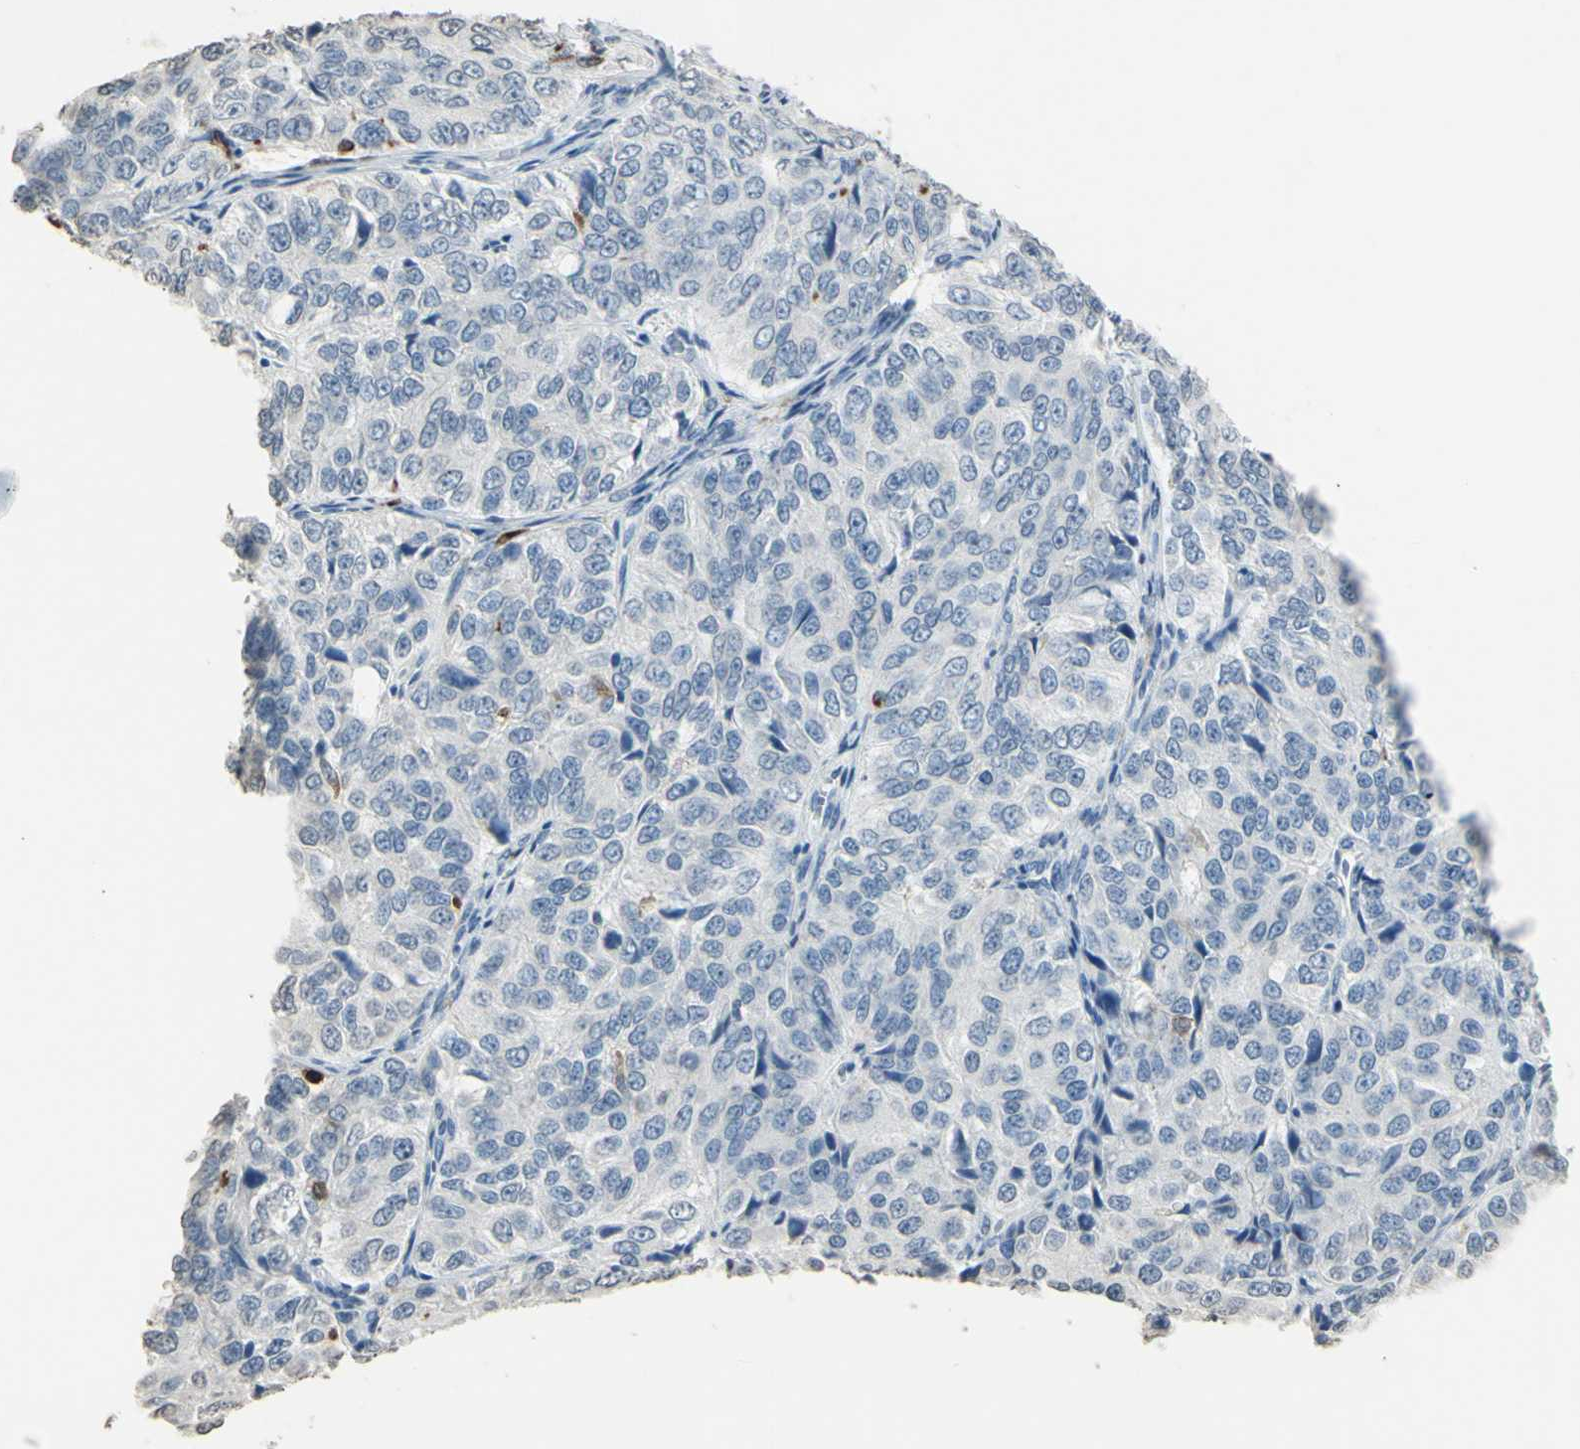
{"staining": {"intensity": "negative", "quantity": "none", "location": "none"}, "tissue": "ovarian cancer", "cell_type": "Tumor cells", "image_type": "cancer", "snomed": [{"axis": "morphology", "description": "Carcinoma, endometroid"}, {"axis": "topography", "description": "Ovary"}], "caption": "Immunohistochemical staining of ovarian endometroid carcinoma demonstrates no significant staining in tumor cells.", "gene": "PSTPIP1", "patient": {"sex": "female", "age": 51}}